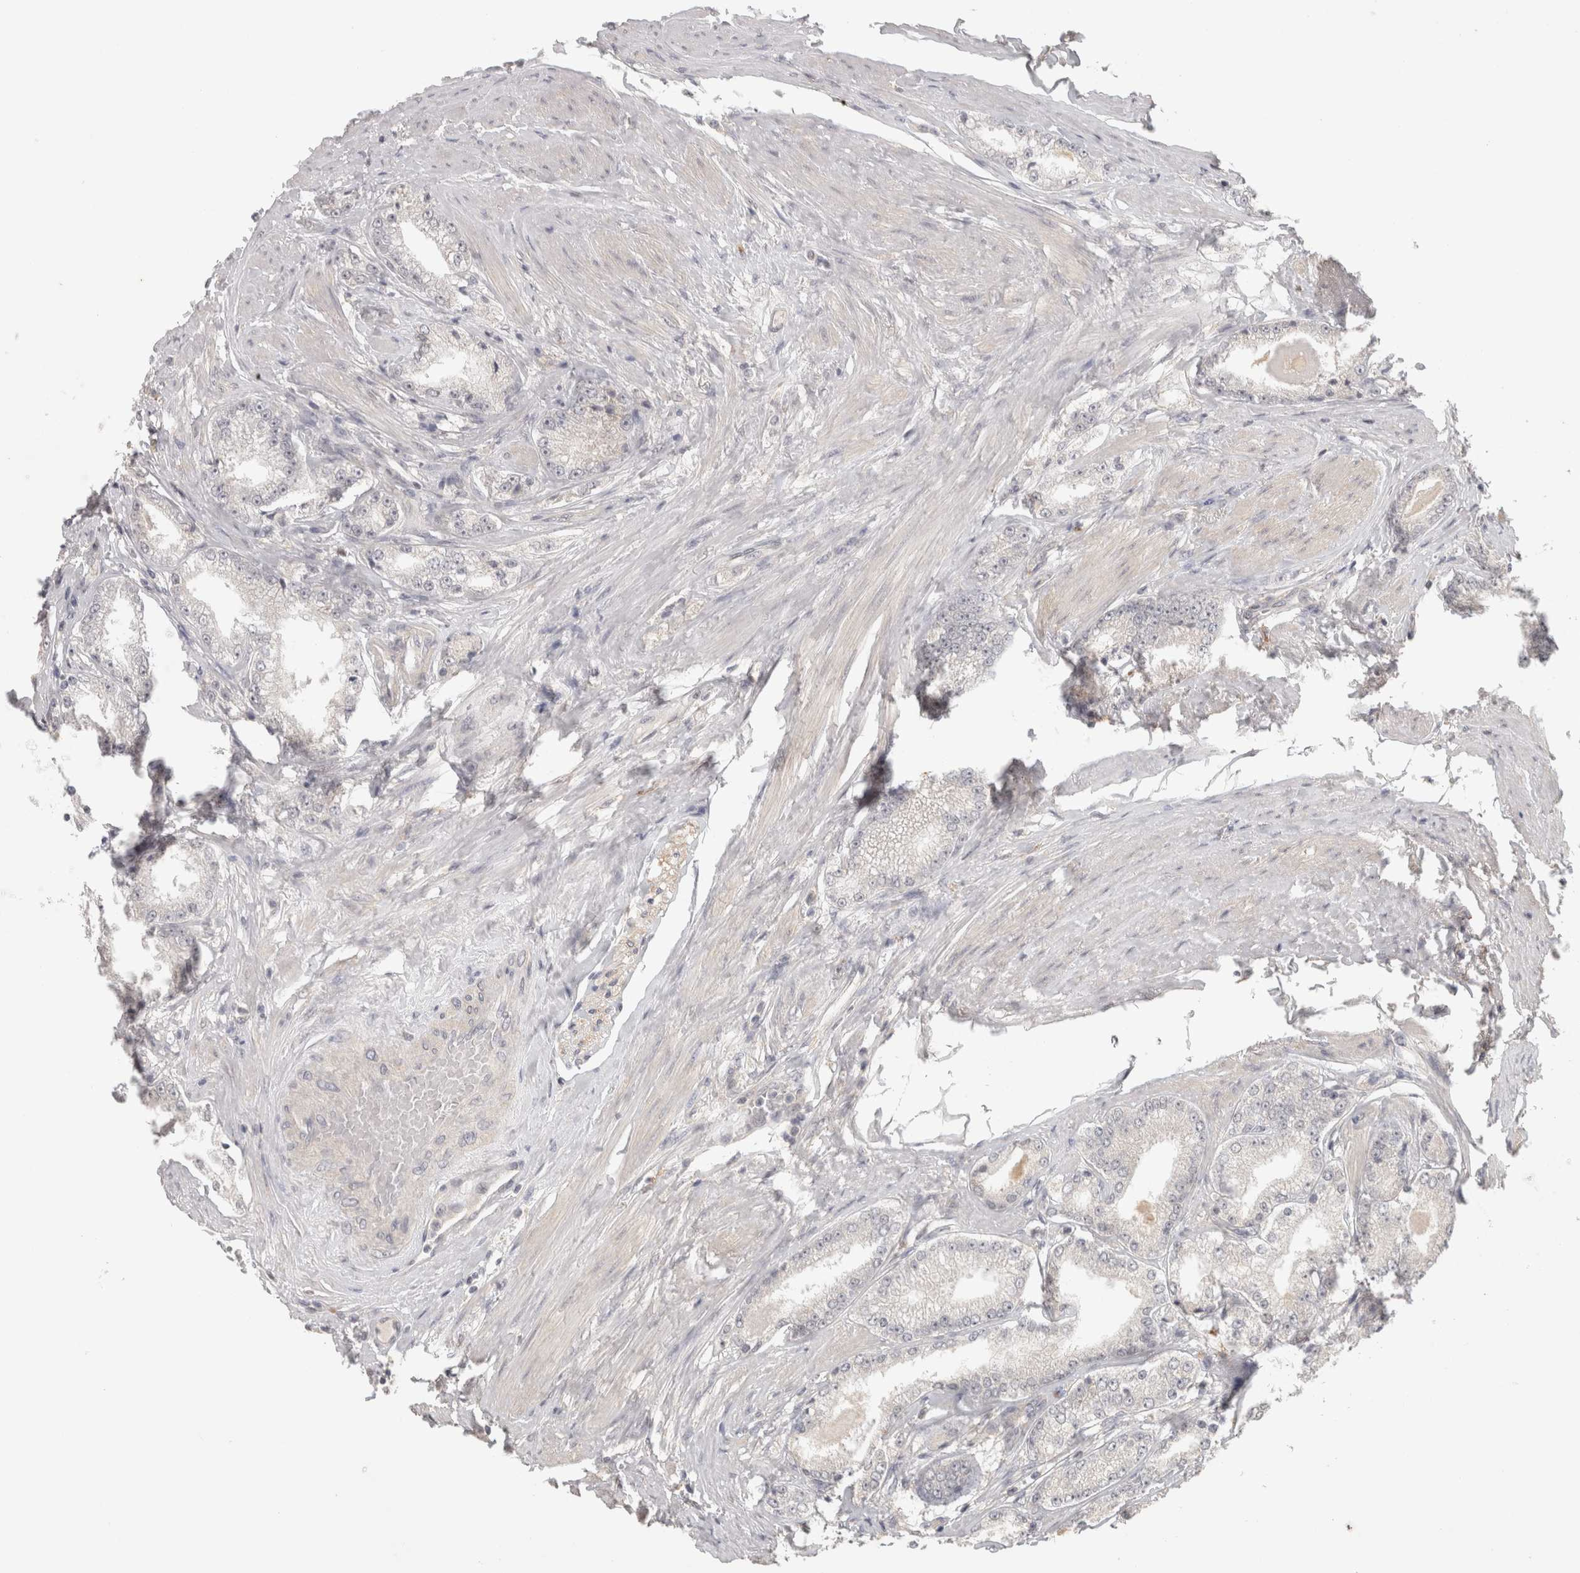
{"staining": {"intensity": "negative", "quantity": "none", "location": "none"}, "tissue": "prostate cancer", "cell_type": "Tumor cells", "image_type": "cancer", "snomed": [{"axis": "morphology", "description": "Adenocarcinoma, Low grade"}, {"axis": "topography", "description": "Prostate"}], "caption": "The image exhibits no significant positivity in tumor cells of prostate cancer (low-grade adenocarcinoma).", "gene": "HAVCR2", "patient": {"sex": "male", "age": 63}}